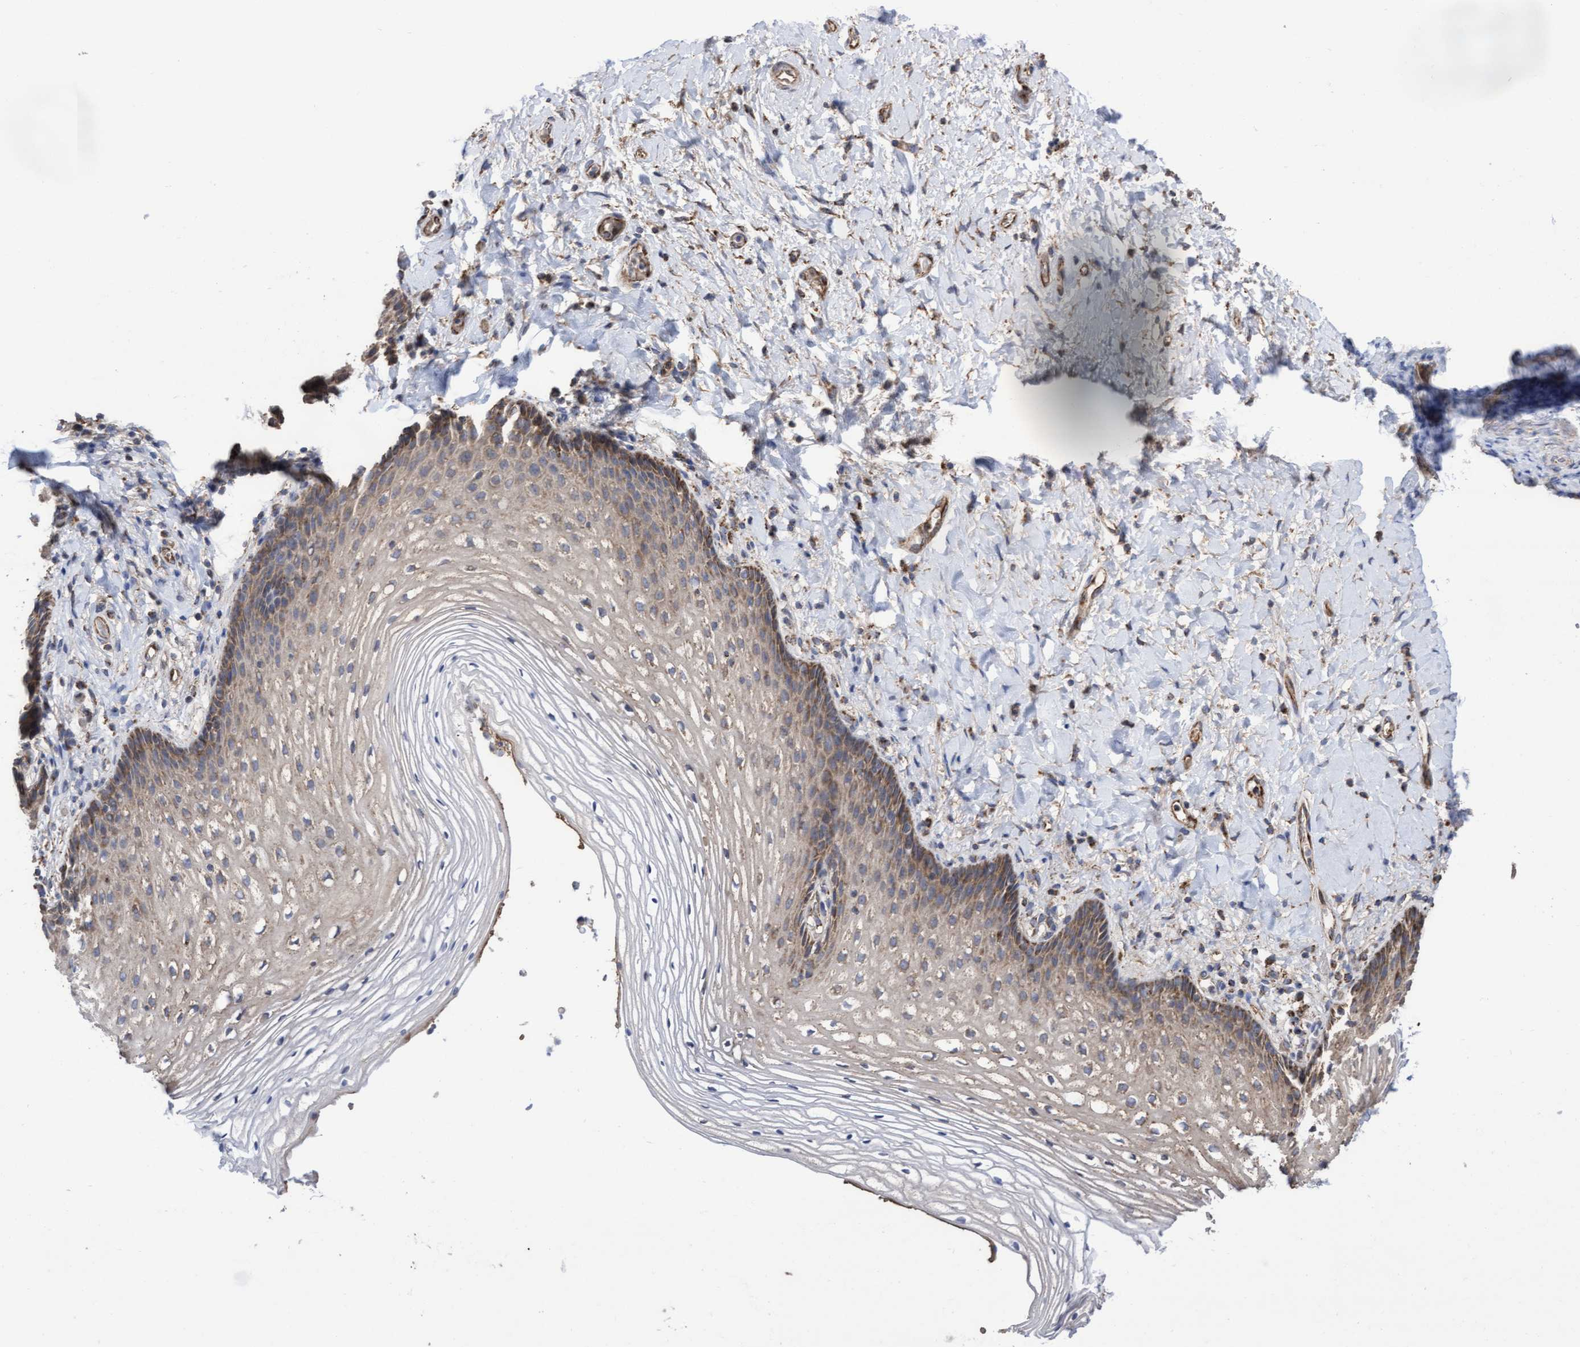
{"staining": {"intensity": "moderate", "quantity": ">75%", "location": "cytoplasmic/membranous"}, "tissue": "vagina", "cell_type": "Squamous epithelial cells", "image_type": "normal", "snomed": [{"axis": "morphology", "description": "Normal tissue, NOS"}, {"axis": "topography", "description": "Vagina"}], "caption": "High-power microscopy captured an IHC histopathology image of unremarkable vagina, revealing moderate cytoplasmic/membranous staining in approximately >75% of squamous epithelial cells. (Brightfield microscopy of DAB IHC at high magnification).", "gene": "COBL", "patient": {"sex": "female", "age": 60}}